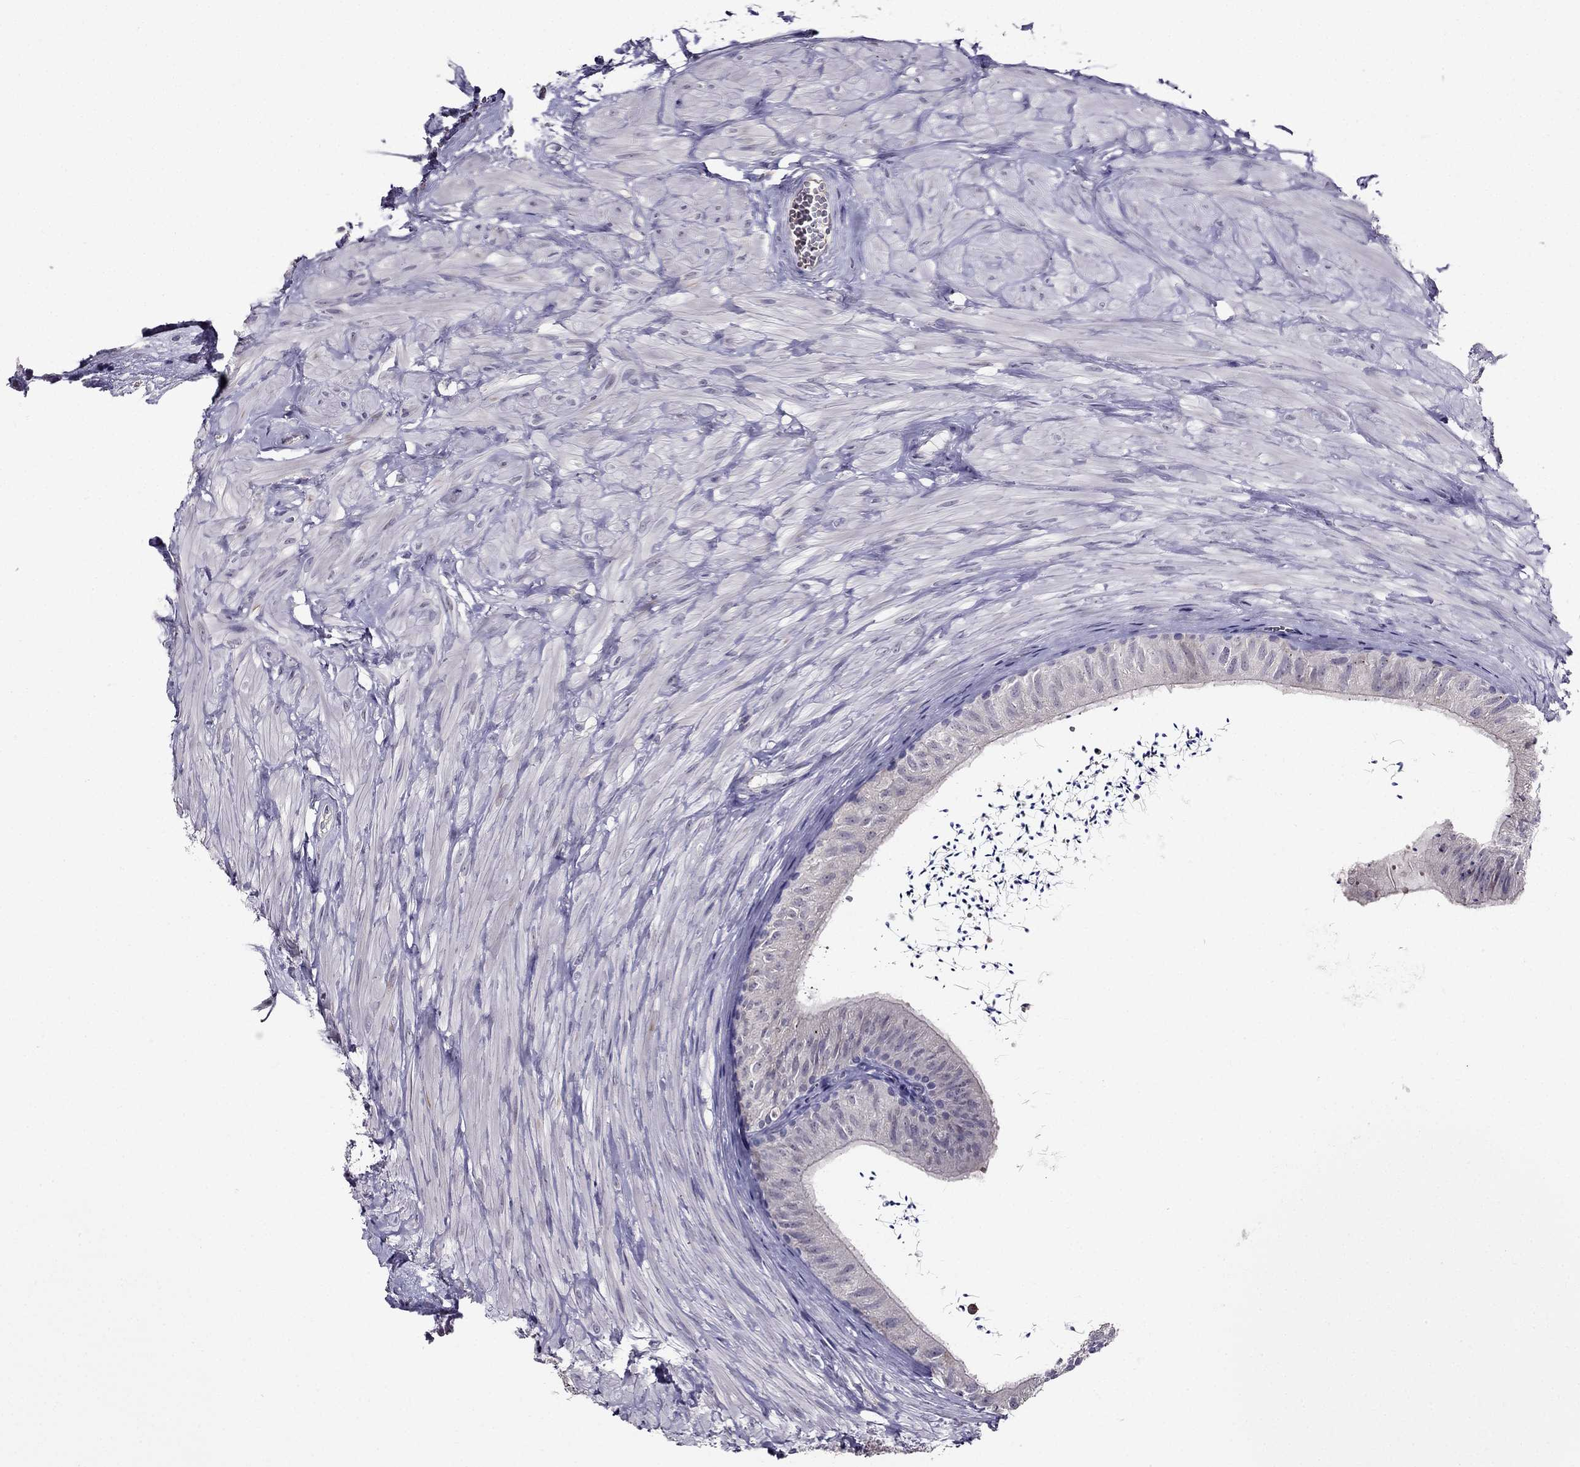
{"staining": {"intensity": "negative", "quantity": "none", "location": "none"}, "tissue": "epididymis", "cell_type": "Glandular cells", "image_type": "normal", "snomed": [{"axis": "morphology", "description": "Normal tissue, NOS"}, {"axis": "topography", "description": "Epididymis"}], "caption": "This is an IHC image of unremarkable human epididymis. There is no staining in glandular cells.", "gene": "DUSP15", "patient": {"sex": "male", "age": 32}}